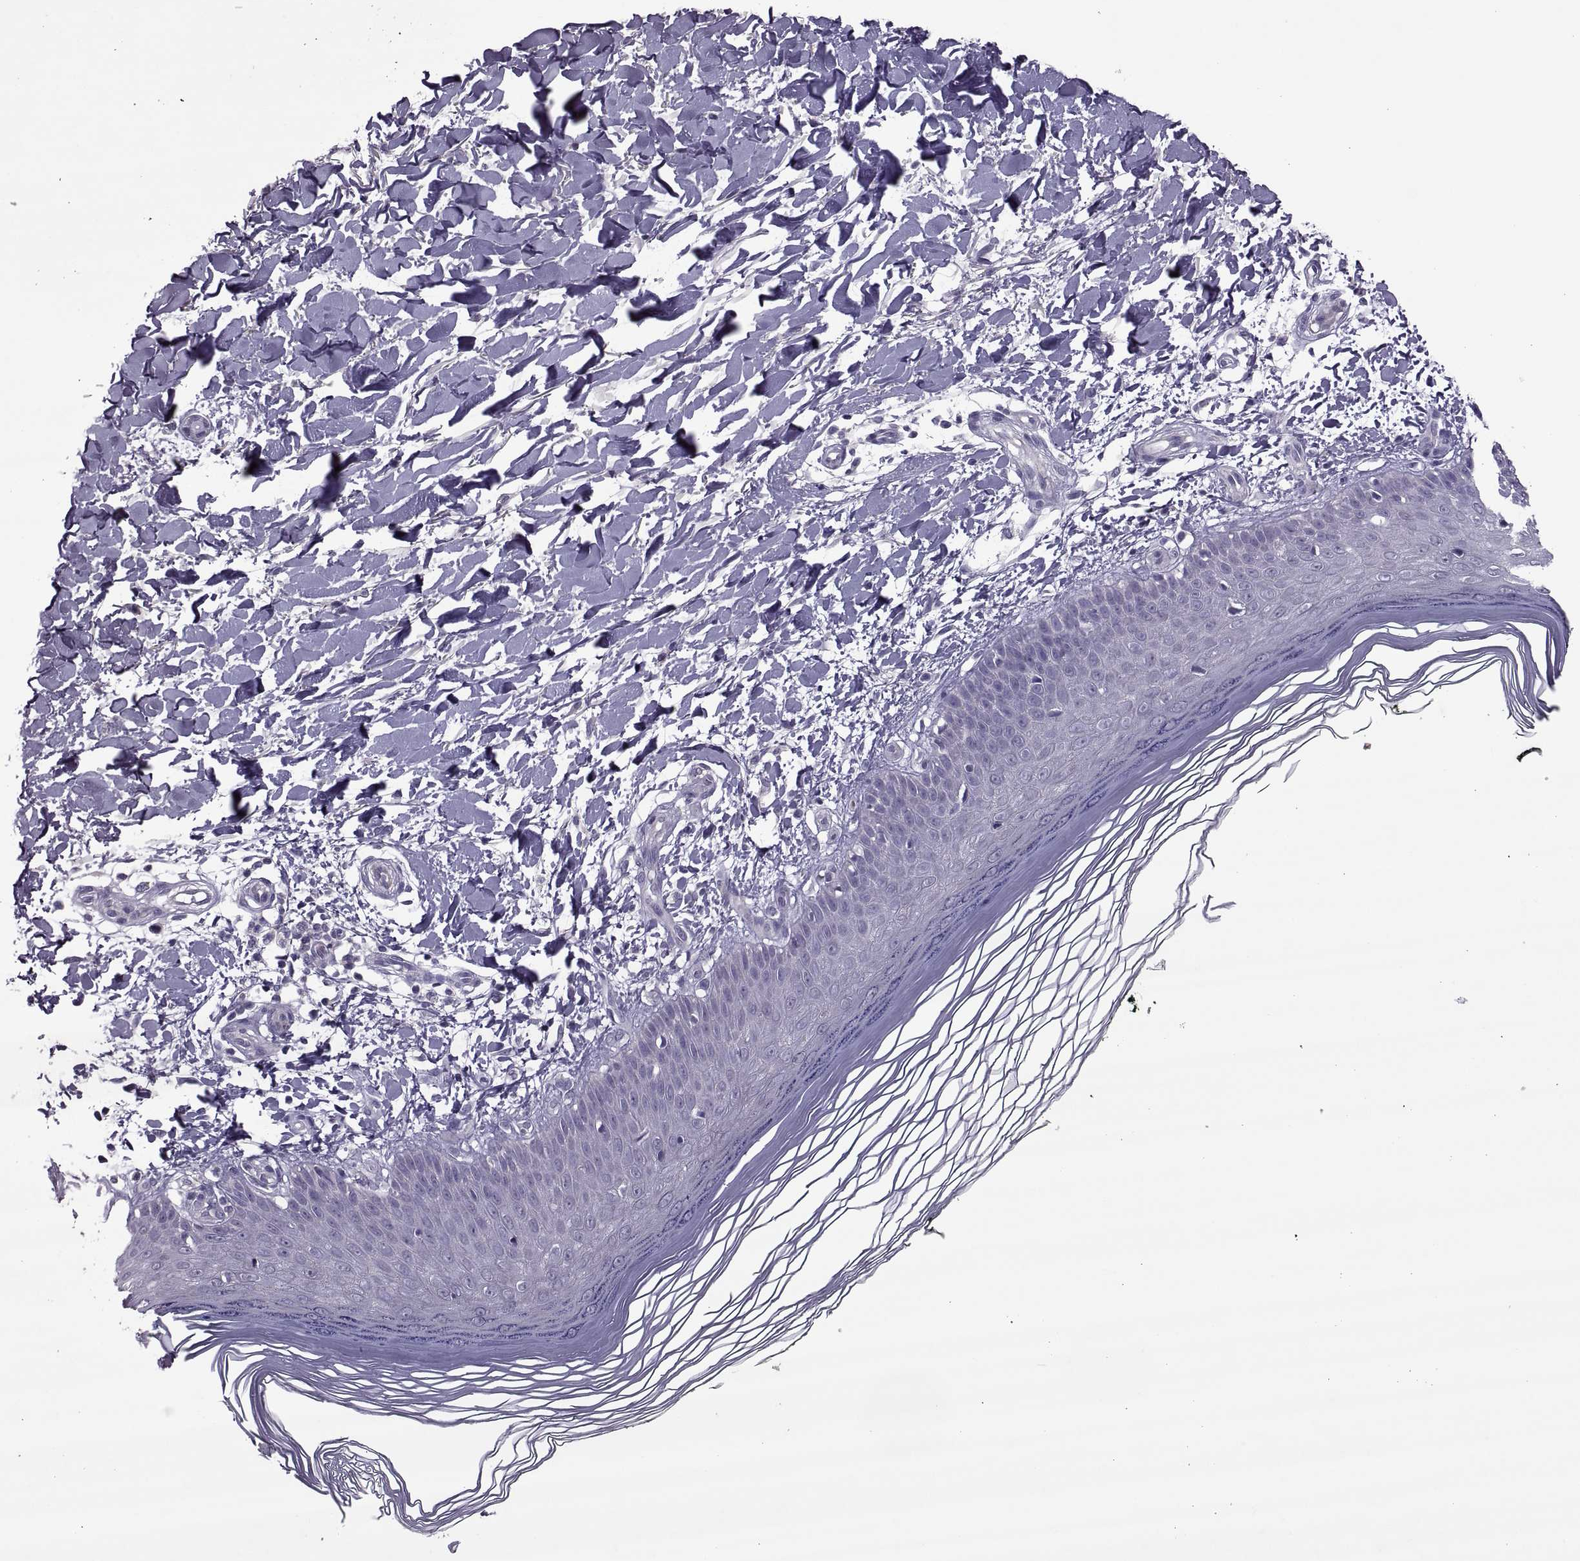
{"staining": {"intensity": "negative", "quantity": "none", "location": "none"}, "tissue": "skin", "cell_type": "Fibroblasts", "image_type": "normal", "snomed": [{"axis": "morphology", "description": "Normal tissue, NOS"}, {"axis": "topography", "description": "Skin"}], "caption": "IHC of benign skin reveals no positivity in fibroblasts.", "gene": "ODF3", "patient": {"sex": "female", "age": 62}}